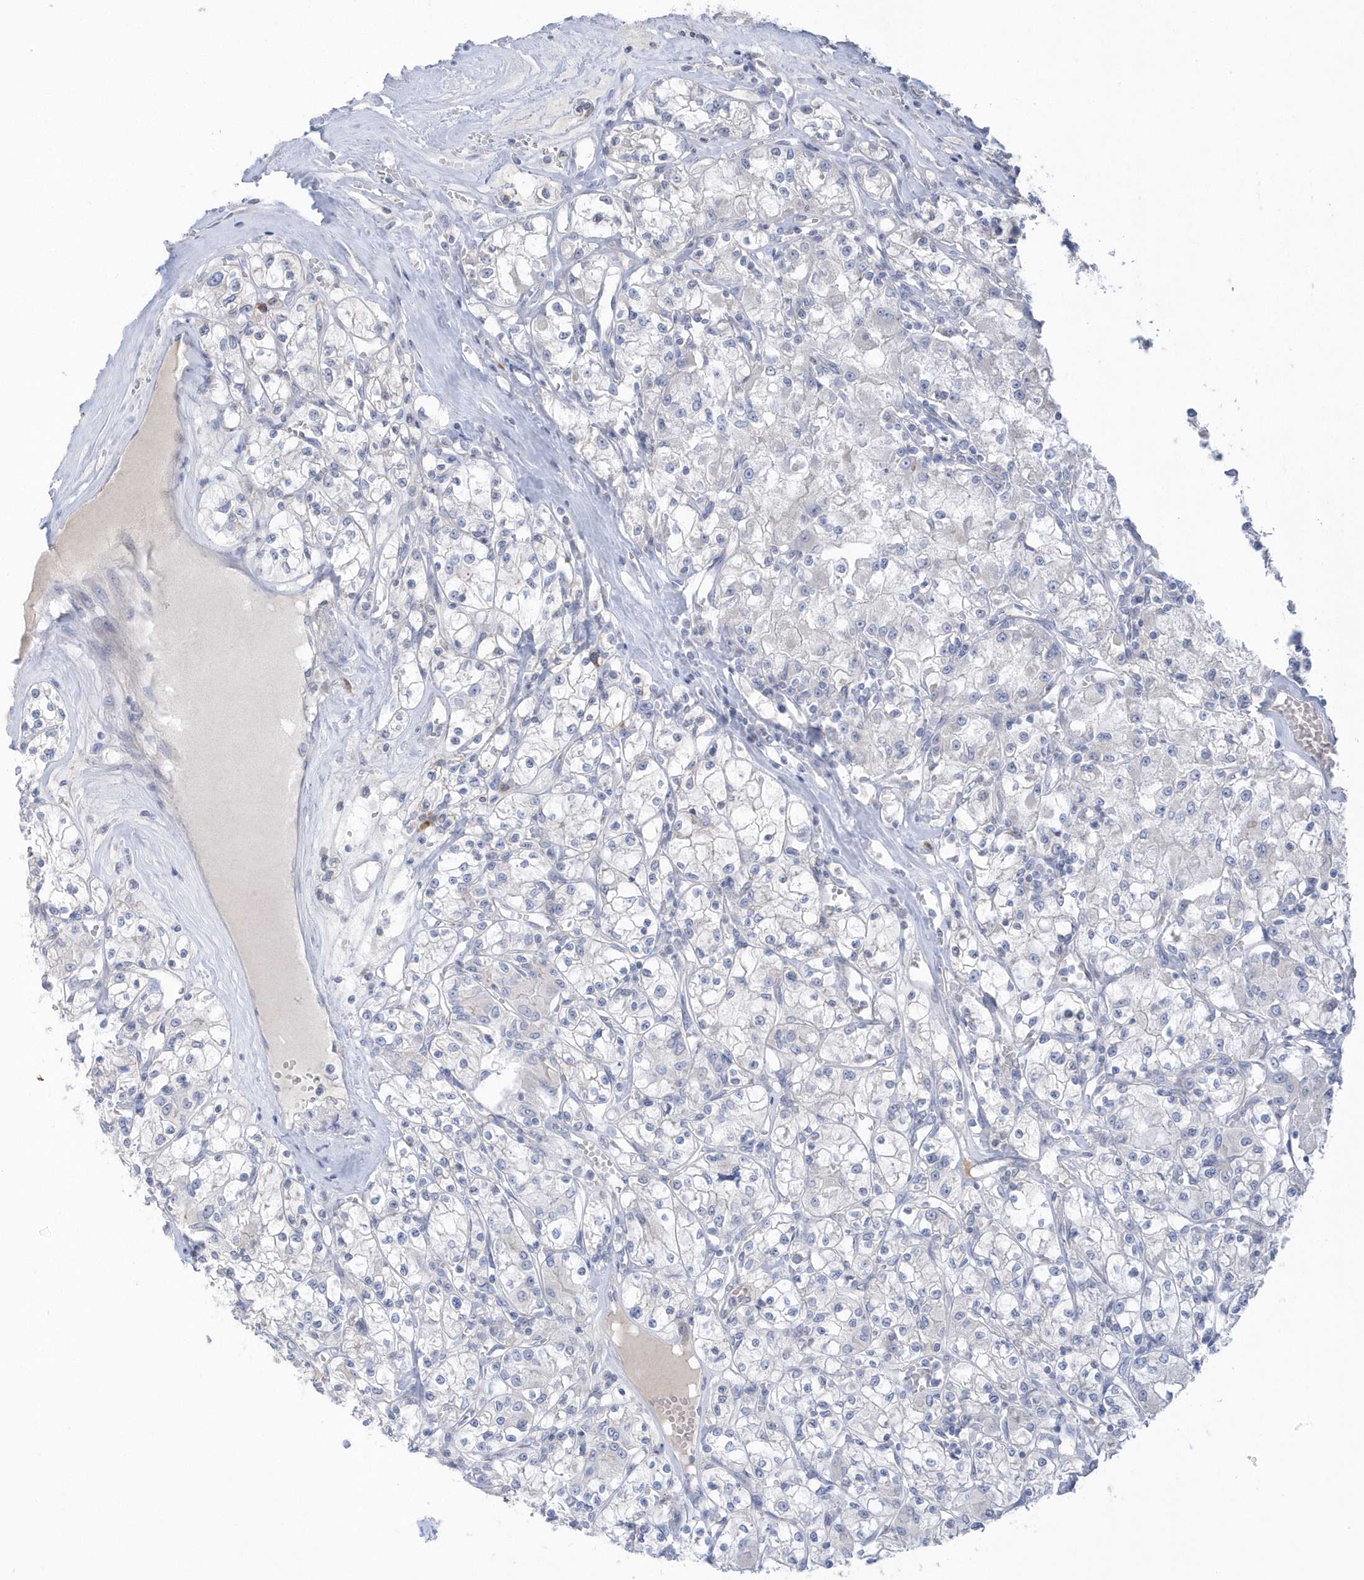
{"staining": {"intensity": "negative", "quantity": "none", "location": "none"}, "tissue": "renal cancer", "cell_type": "Tumor cells", "image_type": "cancer", "snomed": [{"axis": "morphology", "description": "Adenocarcinoma, NOS"}, {"axis": "topography", "description": "Kidney"}], "caption": "Immunohistochemical staining of renal adenocarcinoma displays no significant staining in tumor cells. (Brightfield microscopy of DAB (3,3'-diaminobenzidine) immunohistochemistry (IHC) at high magnification).", "gene": "SEMA3D", "patient": {"sex": "female", "age": 59}}